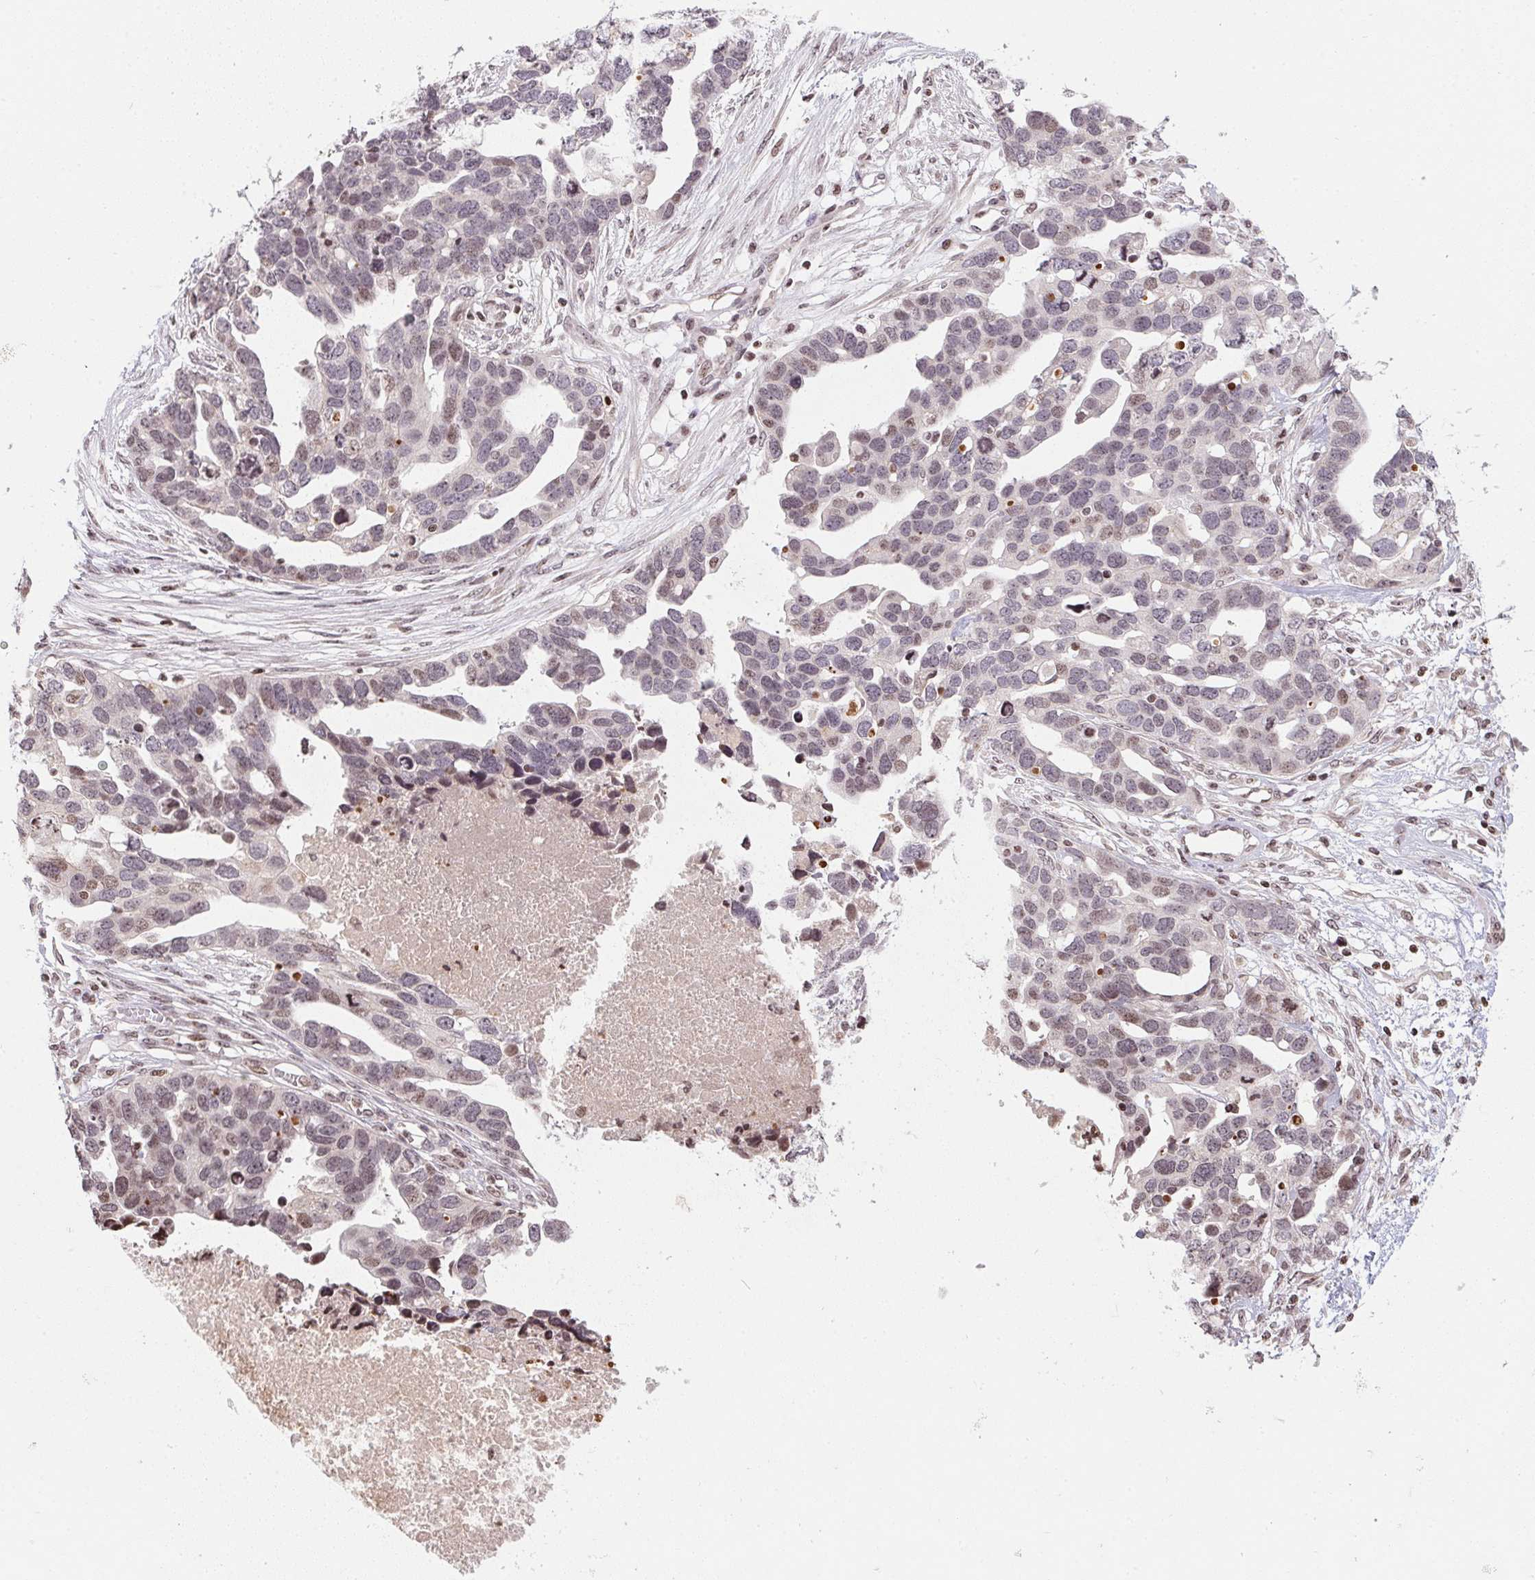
{"staining": {"intensity": "weak", "quantity": "<25%", "location": "nuclear"}, "tissue": "ovarian cancer", "cell_type": "Tumor cells", "image_type": "cancer", "snomed": [{"axis": "morphology", "description": "Cystadenocarcinoma, serous, NOS"}, {"axis": "topography", "description": "Ovary"}], "caption": "Immunohistochemistry (IHC) photomicrograph of ovarian serous cystadenocarcinoma stained for a protein (brown), which shows no expression in tumor cells.", "gene": "RNF181", "patient": {"sex": "female", "age": 54}}